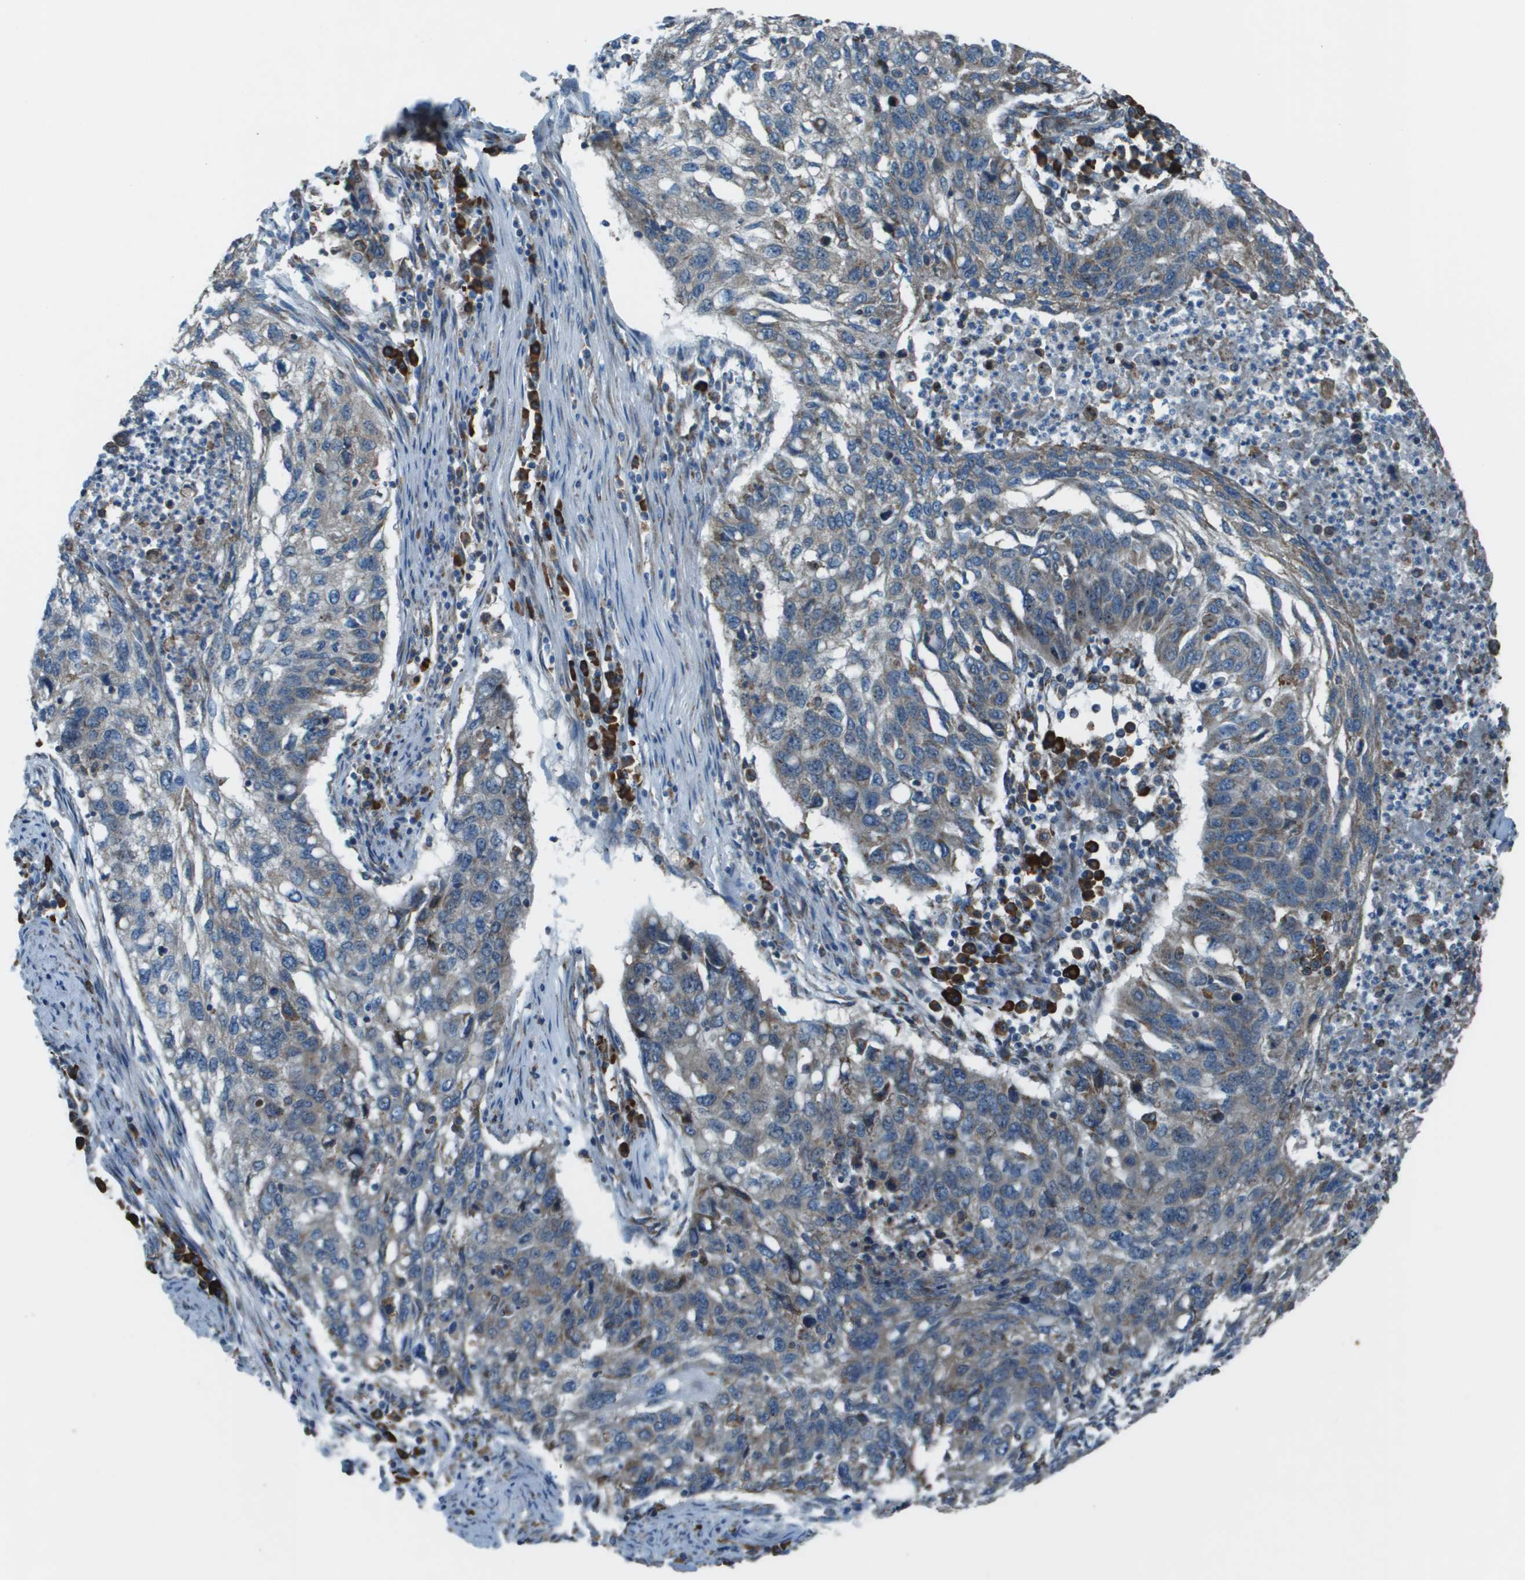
{"staining": {"intensity": "weak", "quantity": "<25%", "location": "cytoplasmic/membranous"}, "tissue": "lung cancer", "cell_type": "Tumor cells", "image_type": "cancer", "snomed": [{"axis": "morphology", "description": "Squamous cell carcinoma, NOS"}, {"axis": "topography", "description": "Lung"}], "caption": "Immunohistochemistry (IHC) micrograph of neoplastic tissue: lung cancer stained with DAB exhibits no significant protein positivity in tumor cells.", "gene": "UTS2", "patient": {"sex": "female", "age": 63}}